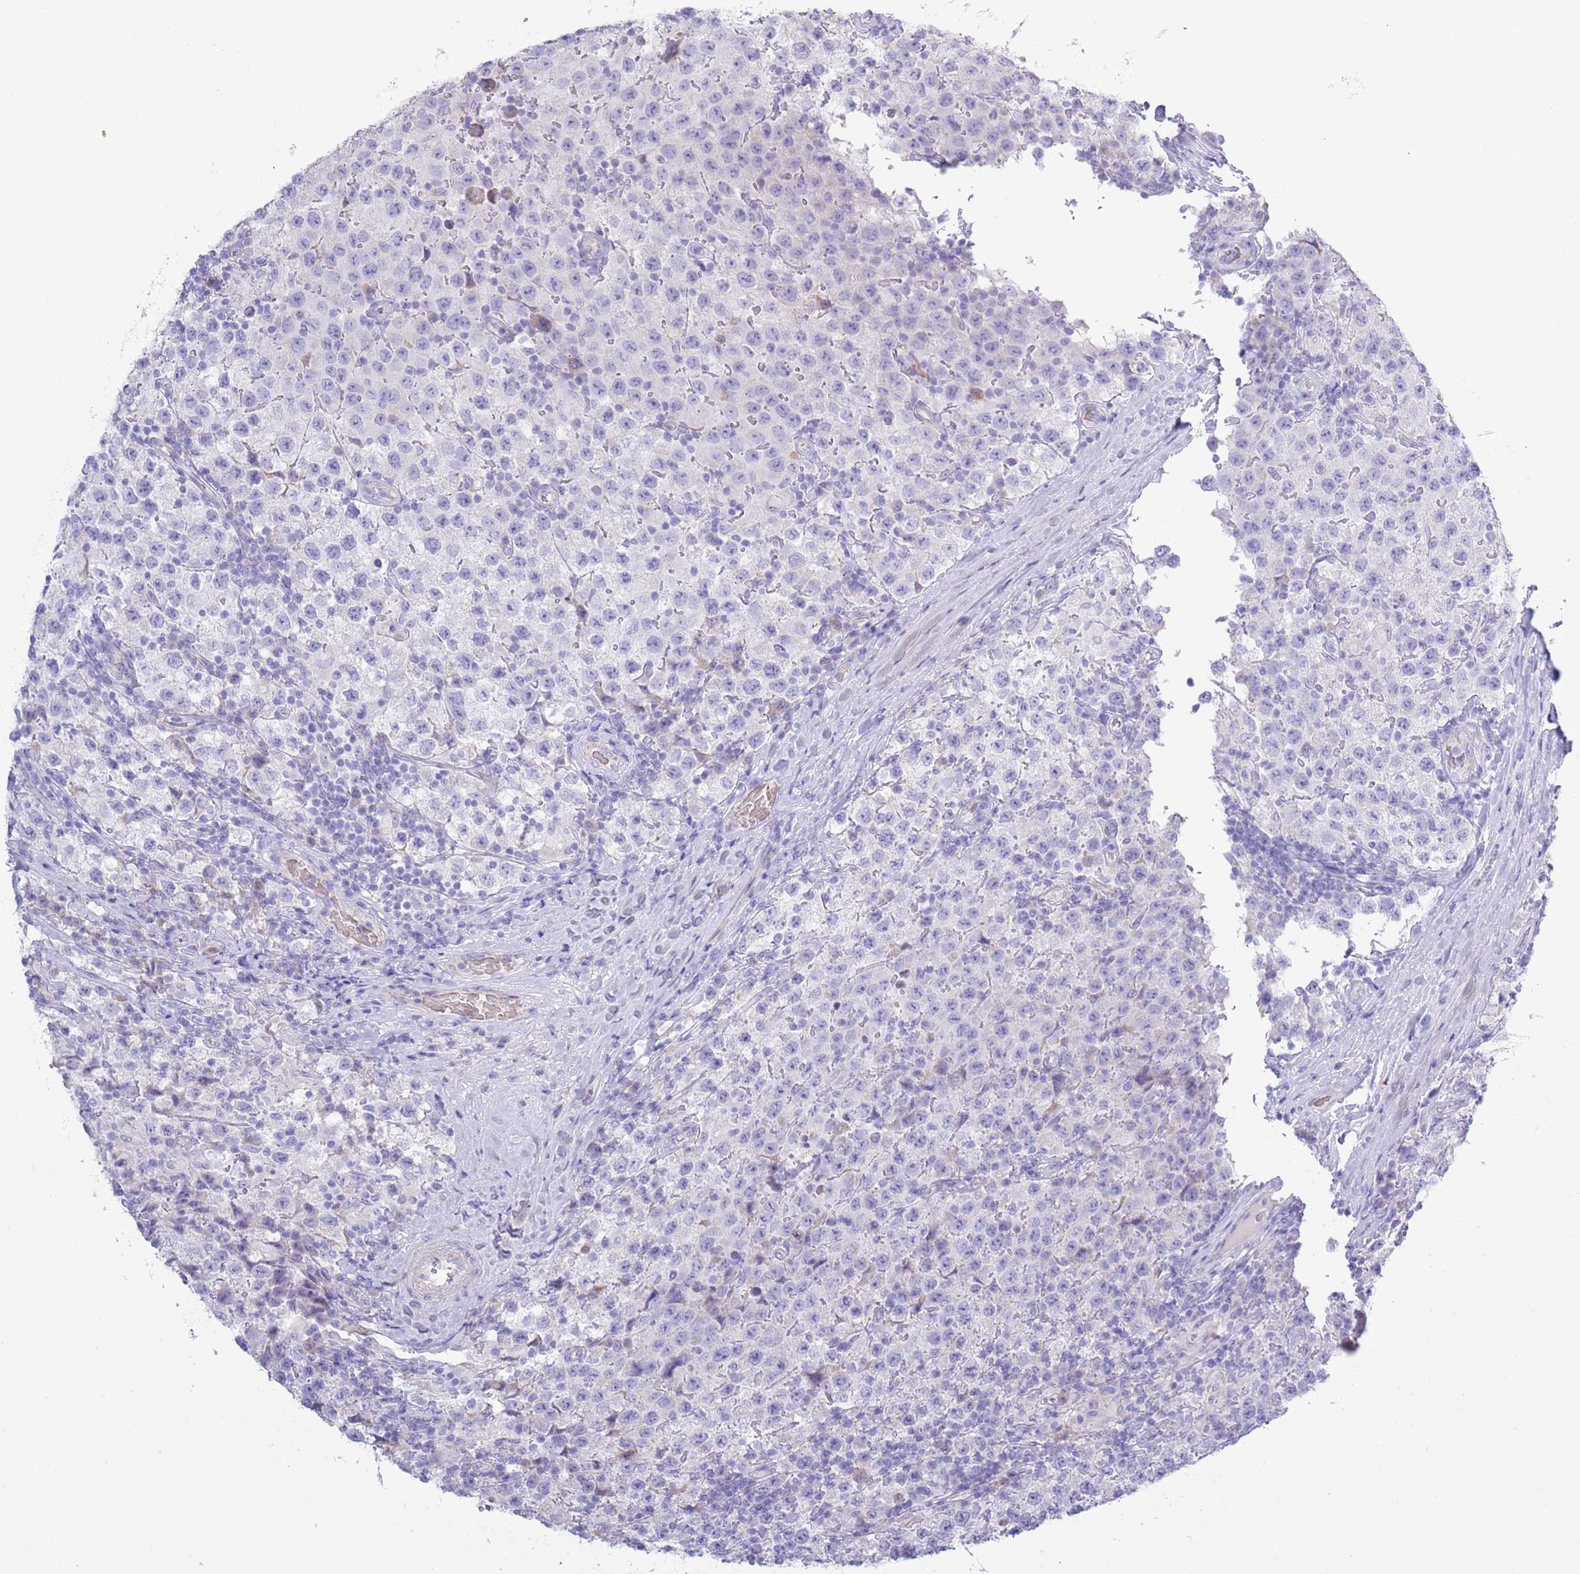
{"staining": {"intensity": "negative", "quantity": "none", "location": "none"}, "tissue": "testis cancer", "cell_type": "Tumor cells", "image_type": "cancer", "snomed": [{"axis": "morphology", "description": "Seminoma, NOS"}, {"axis": "morphology", "description": "Carcinoma, Embryonal, NOS"}, {"axis": "topography", "description": "Testis"}], "caption": "Tumor cells are negative for brown protein staining in seminoma (testis).", "gene": "ACR", "patient": {"sex": "male", "age": 41}}